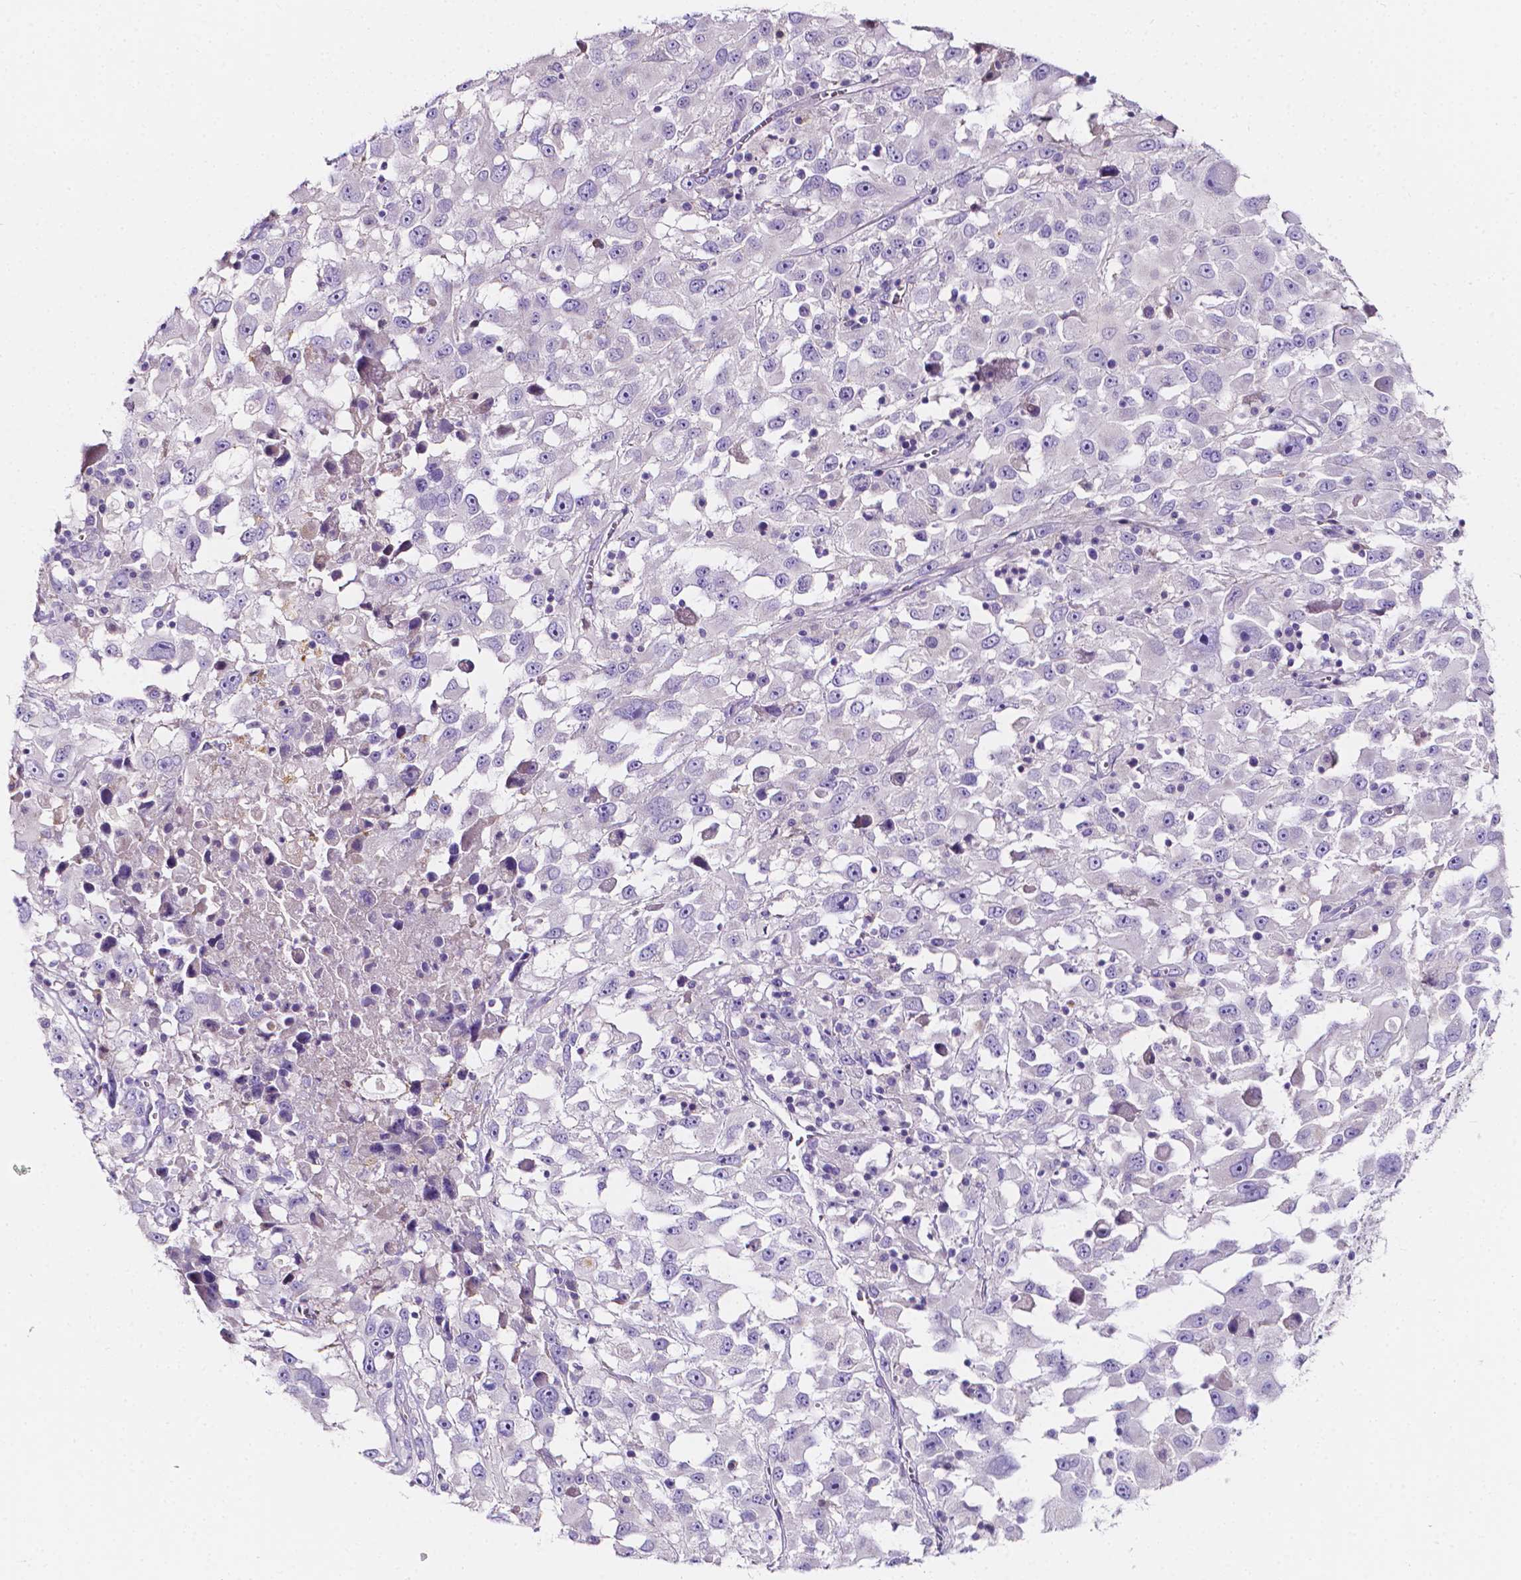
{"staining": {"intensity": "negative", "quantity": "none", "location": "none"}, "tissue": "melanoma", "cell_type": "Tumor cells", "image_type": "cancer", "snomed": [{"axis": "morphology", "description": "Malignant melanoma, Metastatic site"}, {"axis": "topography", "description": "Soft tissue"}], "caption": "Tumor cells show no significant protein expression in melanoma.", "gene": "CLSTN2", "patient": {"sex": "male", "age": 50}}